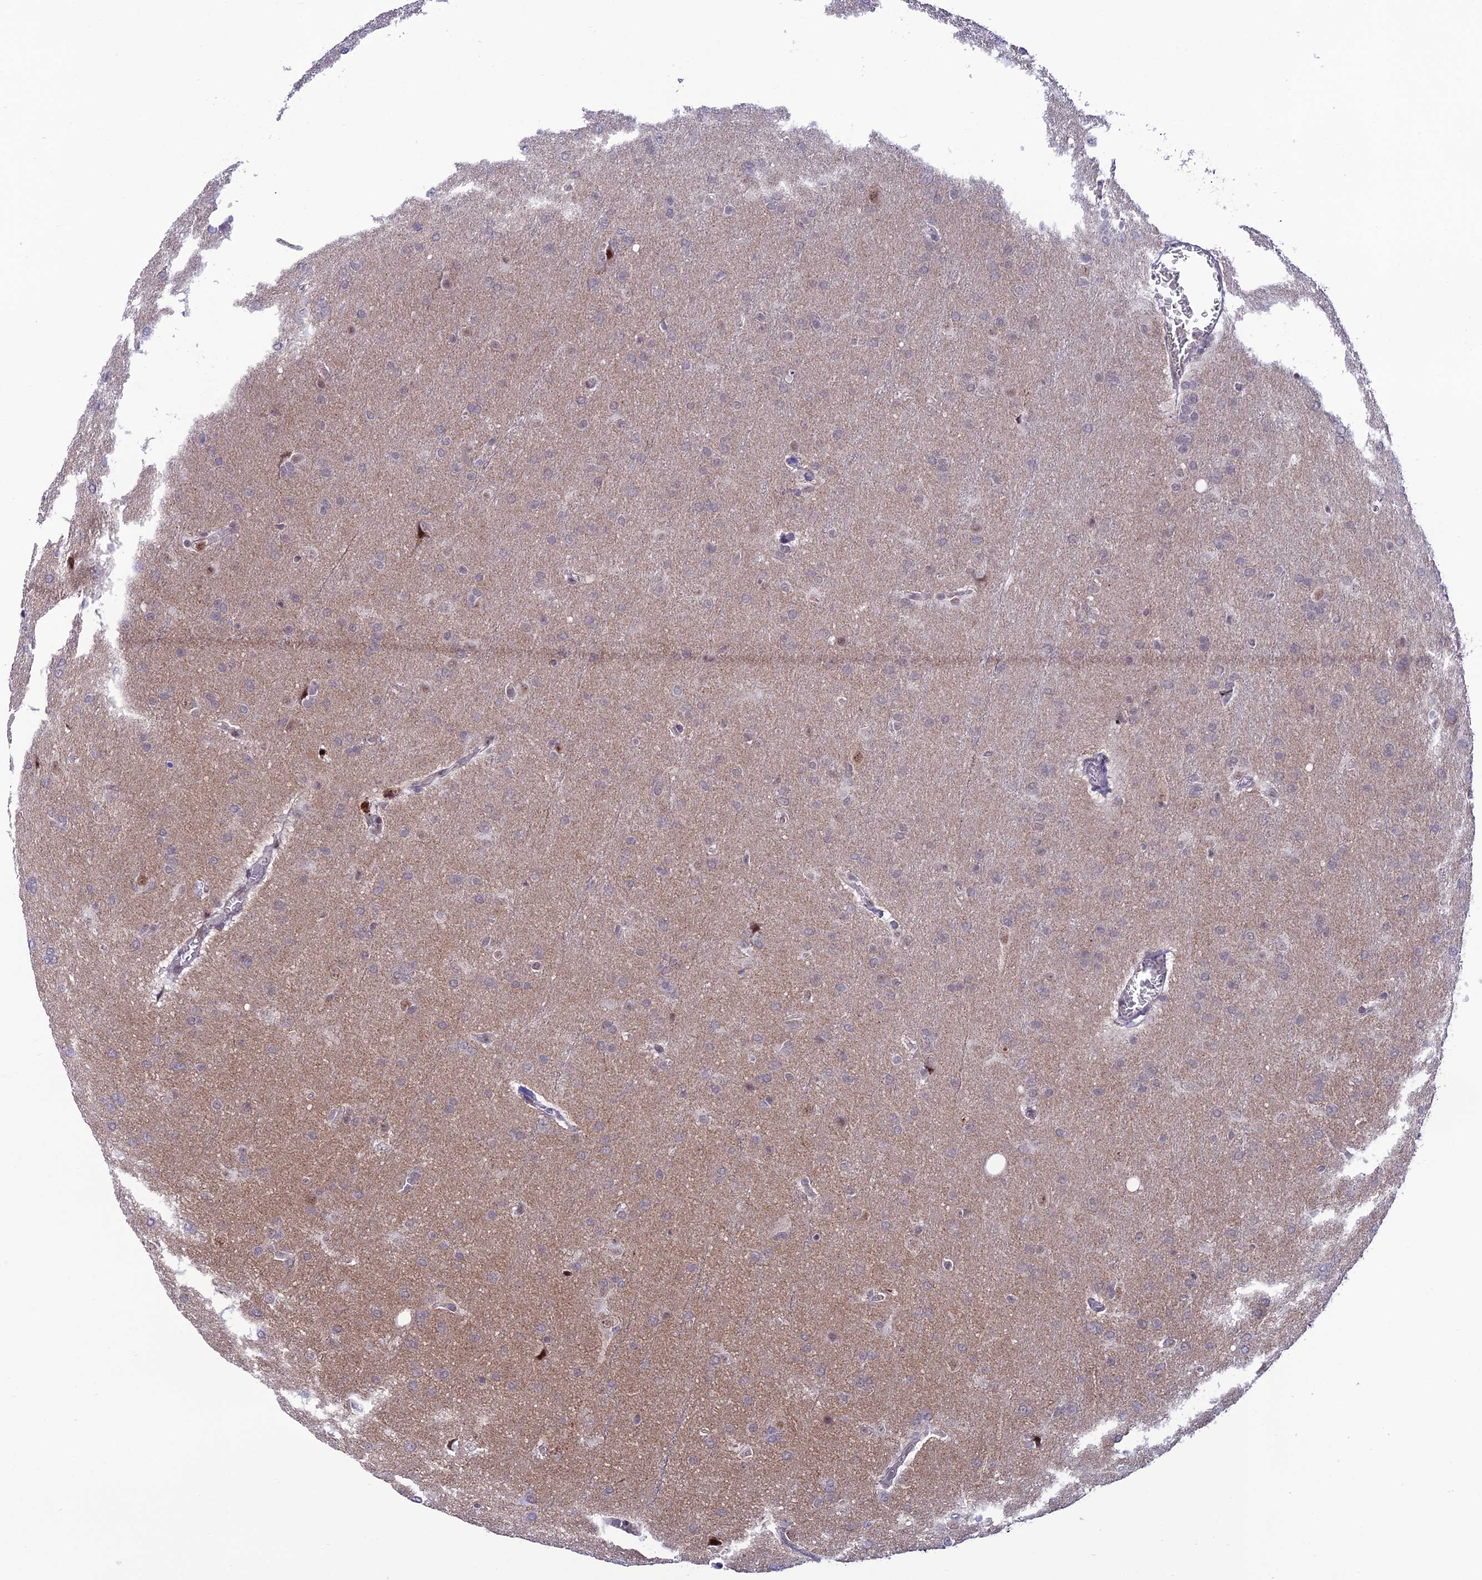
{"staining": {"intensity": "weak", "quantity": "<25%", "location": "nuclear"}, "tissue": "glioma", "cell_type": "Tumor cells", "image_type": "cancer", "snomed": [{"axis": "morphology", "description": "Glioma, malignant, Low grade"}, {"axis": "topography", "description": "Brain"}], "caption": "Human glioma stained for a protein using IHC reveals no expression in tumor cells.", "gene": "COL6A6", "patient": {"sex": "female", "age": 32}}